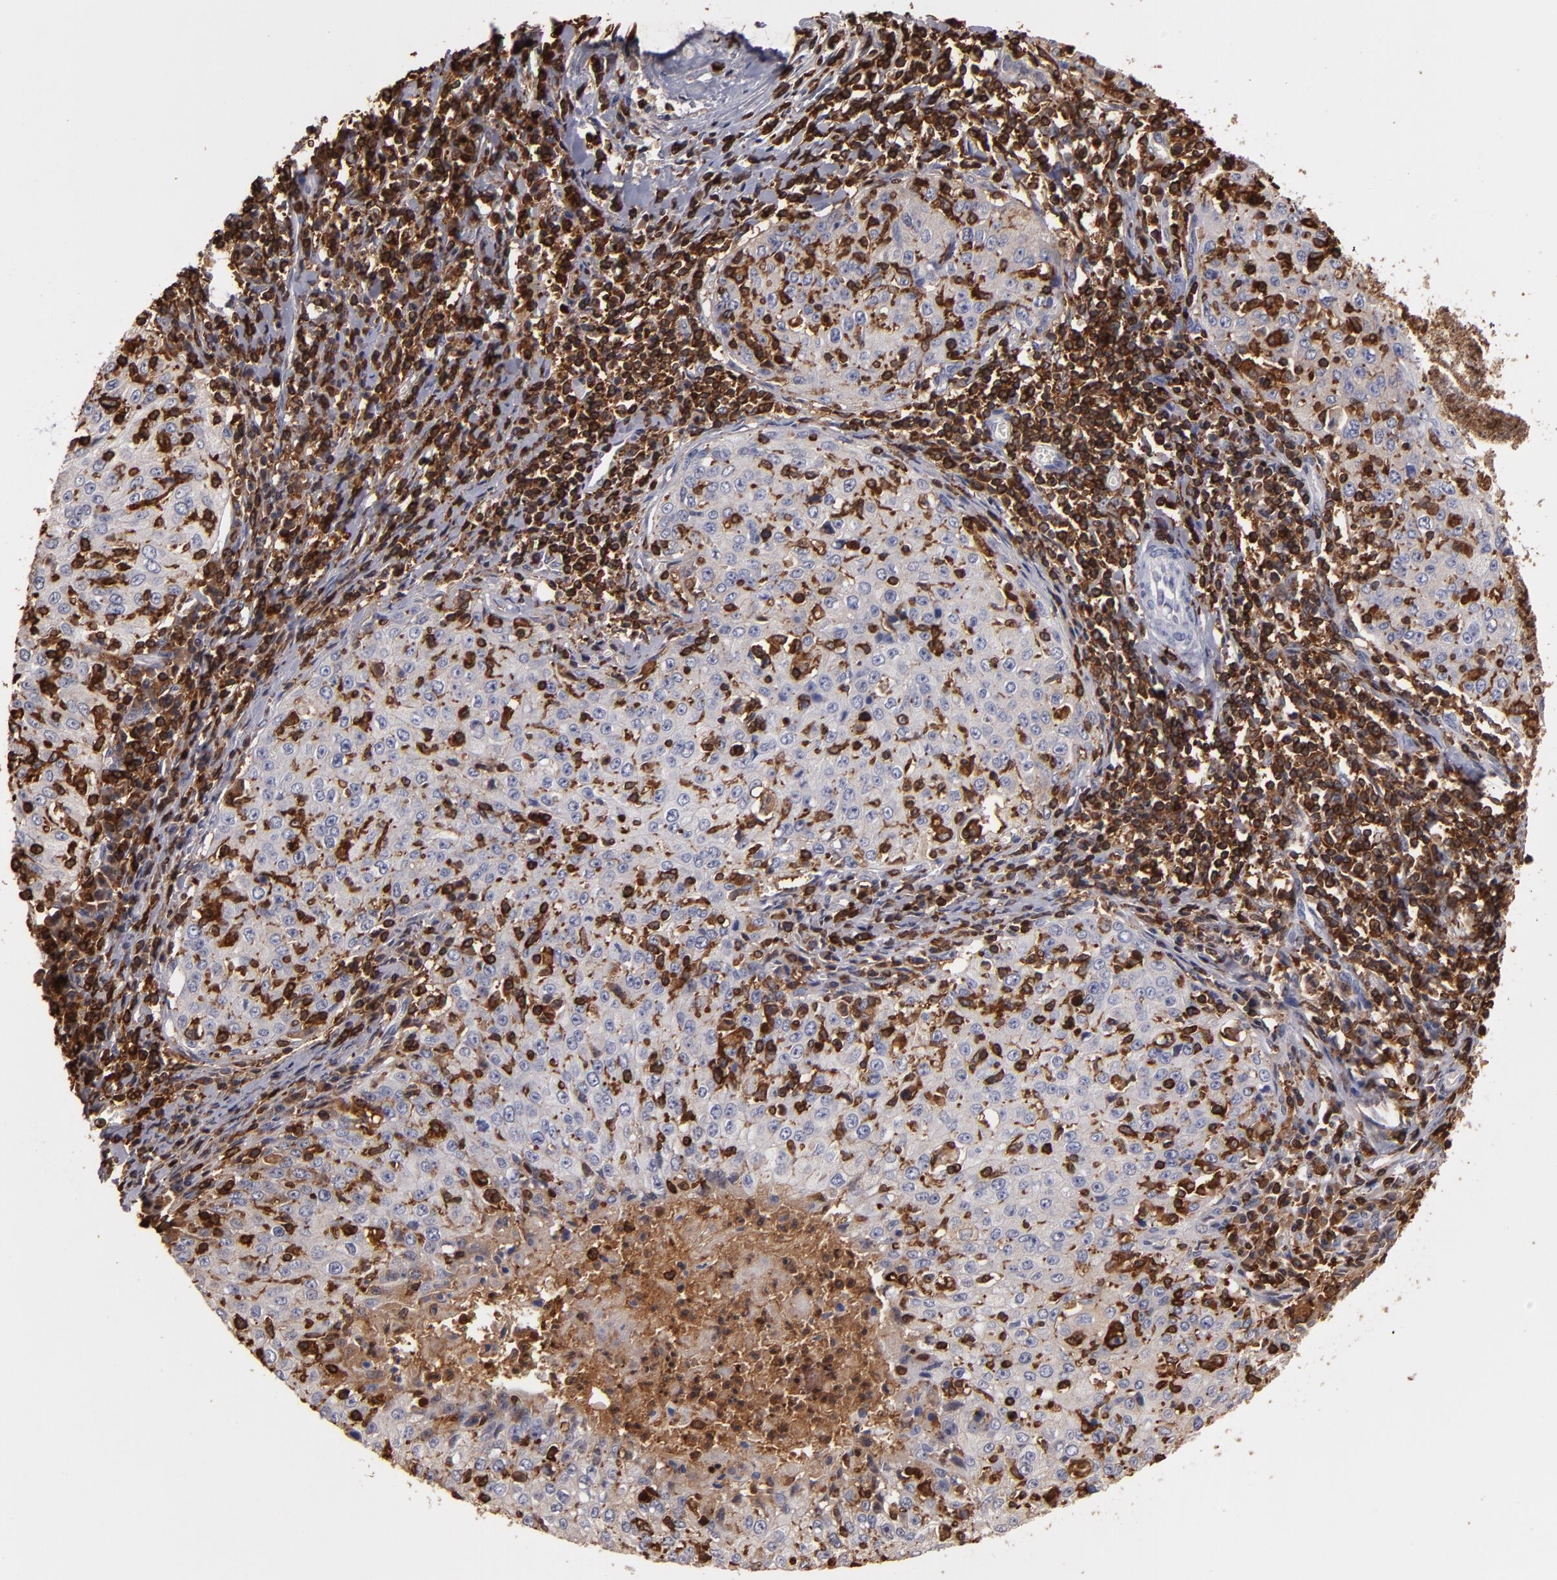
{"staining": {"intensity": "weak", "quantity": ">75%", "location": "cytoplasmic/membranous"}, "tissue": "cervical cancer", "cell_type": "Tumor cells", "image_type": "cancer", "snomed": [{"axis": "morphology", "description": "Squamous cell carcinoma, NOS"}, {"axis": "topography", "description": "Cervix"}], "caption": "Immunohistochemistry staining of cervical squamous cell carcinoma, which demonstrates low levels of weak cytoplasmic/membranous expression in approximately >75% of tumor cells indicating weak cytoplasmic/membranous protein staining. The staining was performed using DAB (brown) for protein detection and nuclei were counterstained in hematoxylin (blue).", "gene": "WAS", "patient": {"sex": "female", "age": 27}}